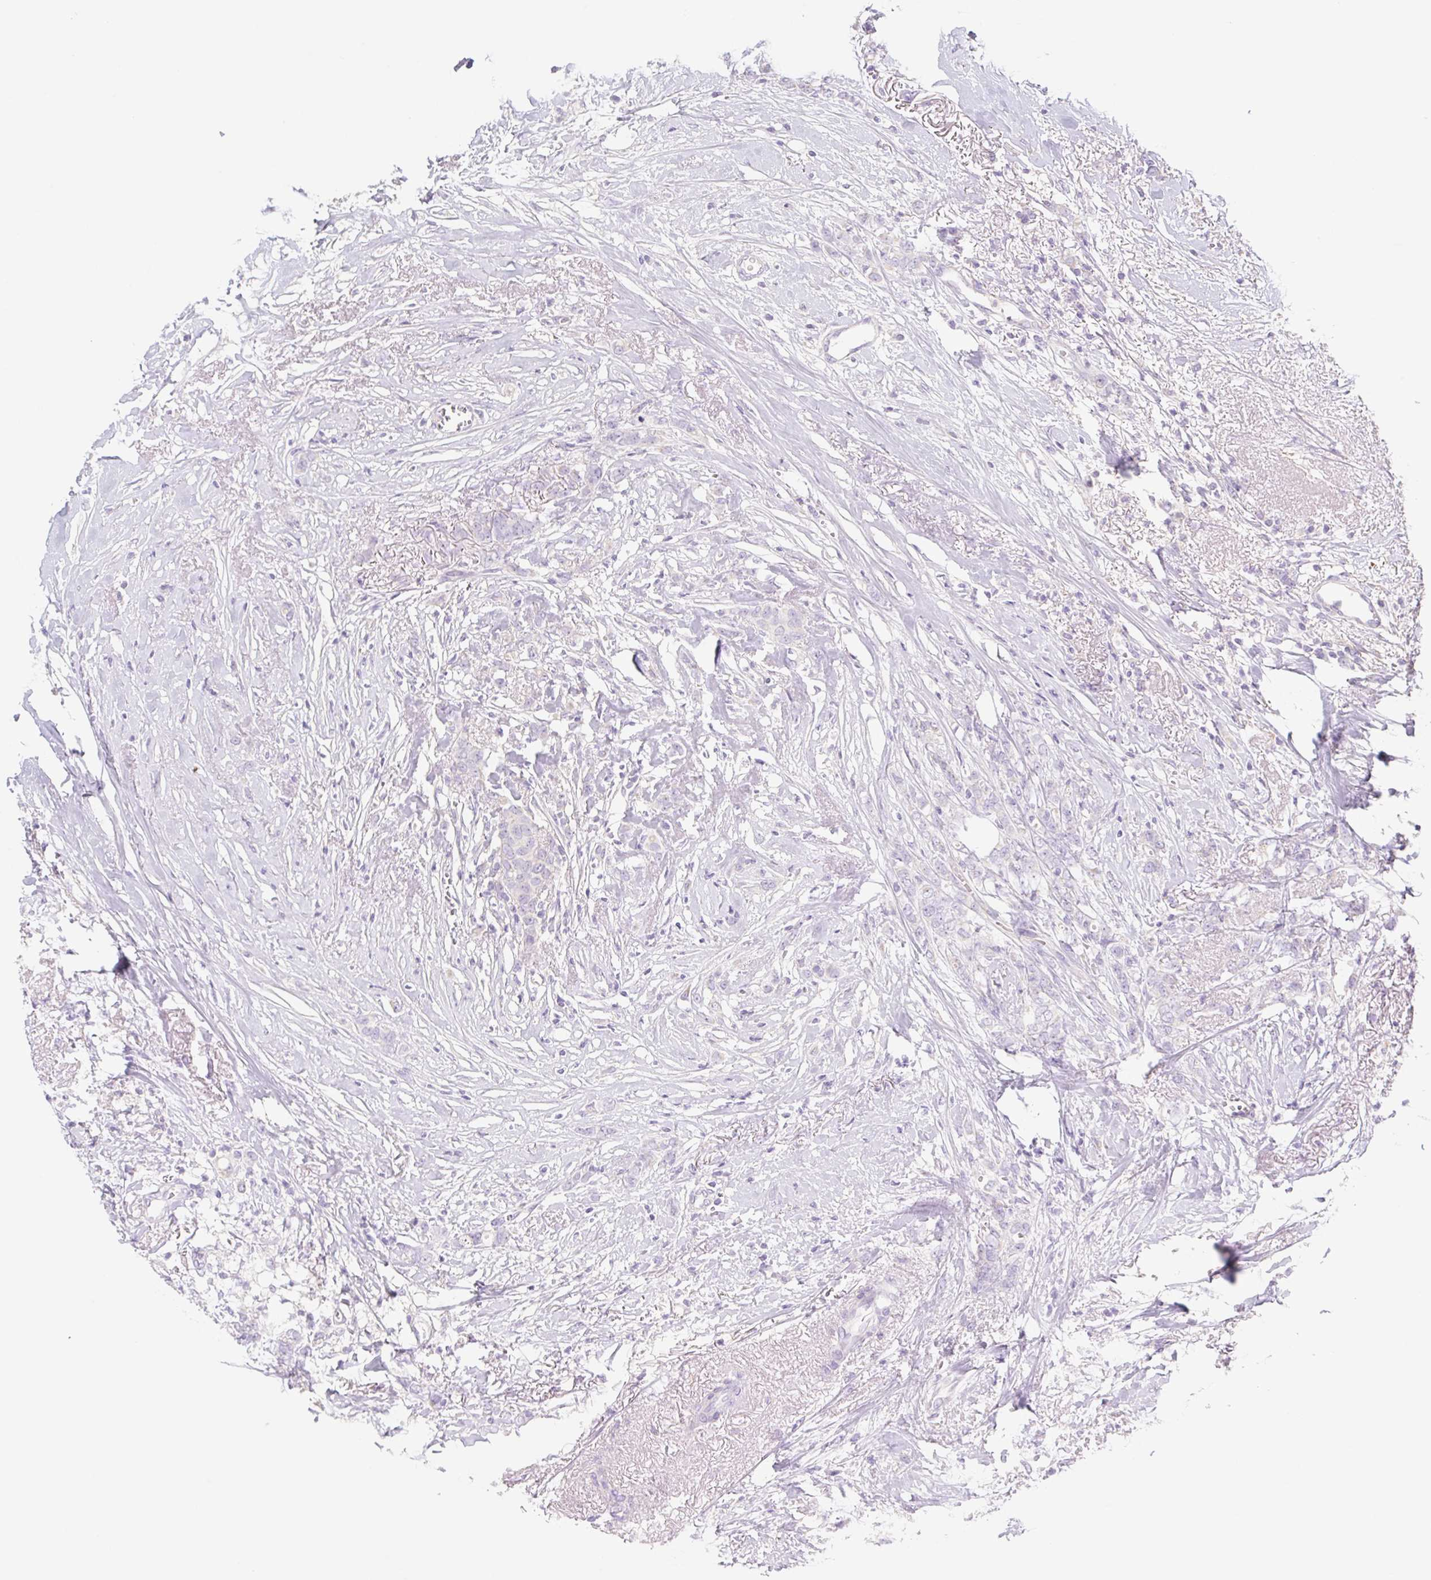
{"staining": {"intensity": "negative", "quantity": "none", "location": "none"}, "tissue": "breast cancer", "cell_type": "Tumor cells", "image_type": "cancer", "snomed": [{"axis": "morphology", "description": "Lobular carcinoma"}, {"axis": "topography", "description": "Breast"}], "caption": "Immunohistochemical staining of human breast cancer (lobular carcinoma) reveals no significant staining in tumor cells.", "gene": "LYVE1", "patient": {"sex": "female", "age": 91}}